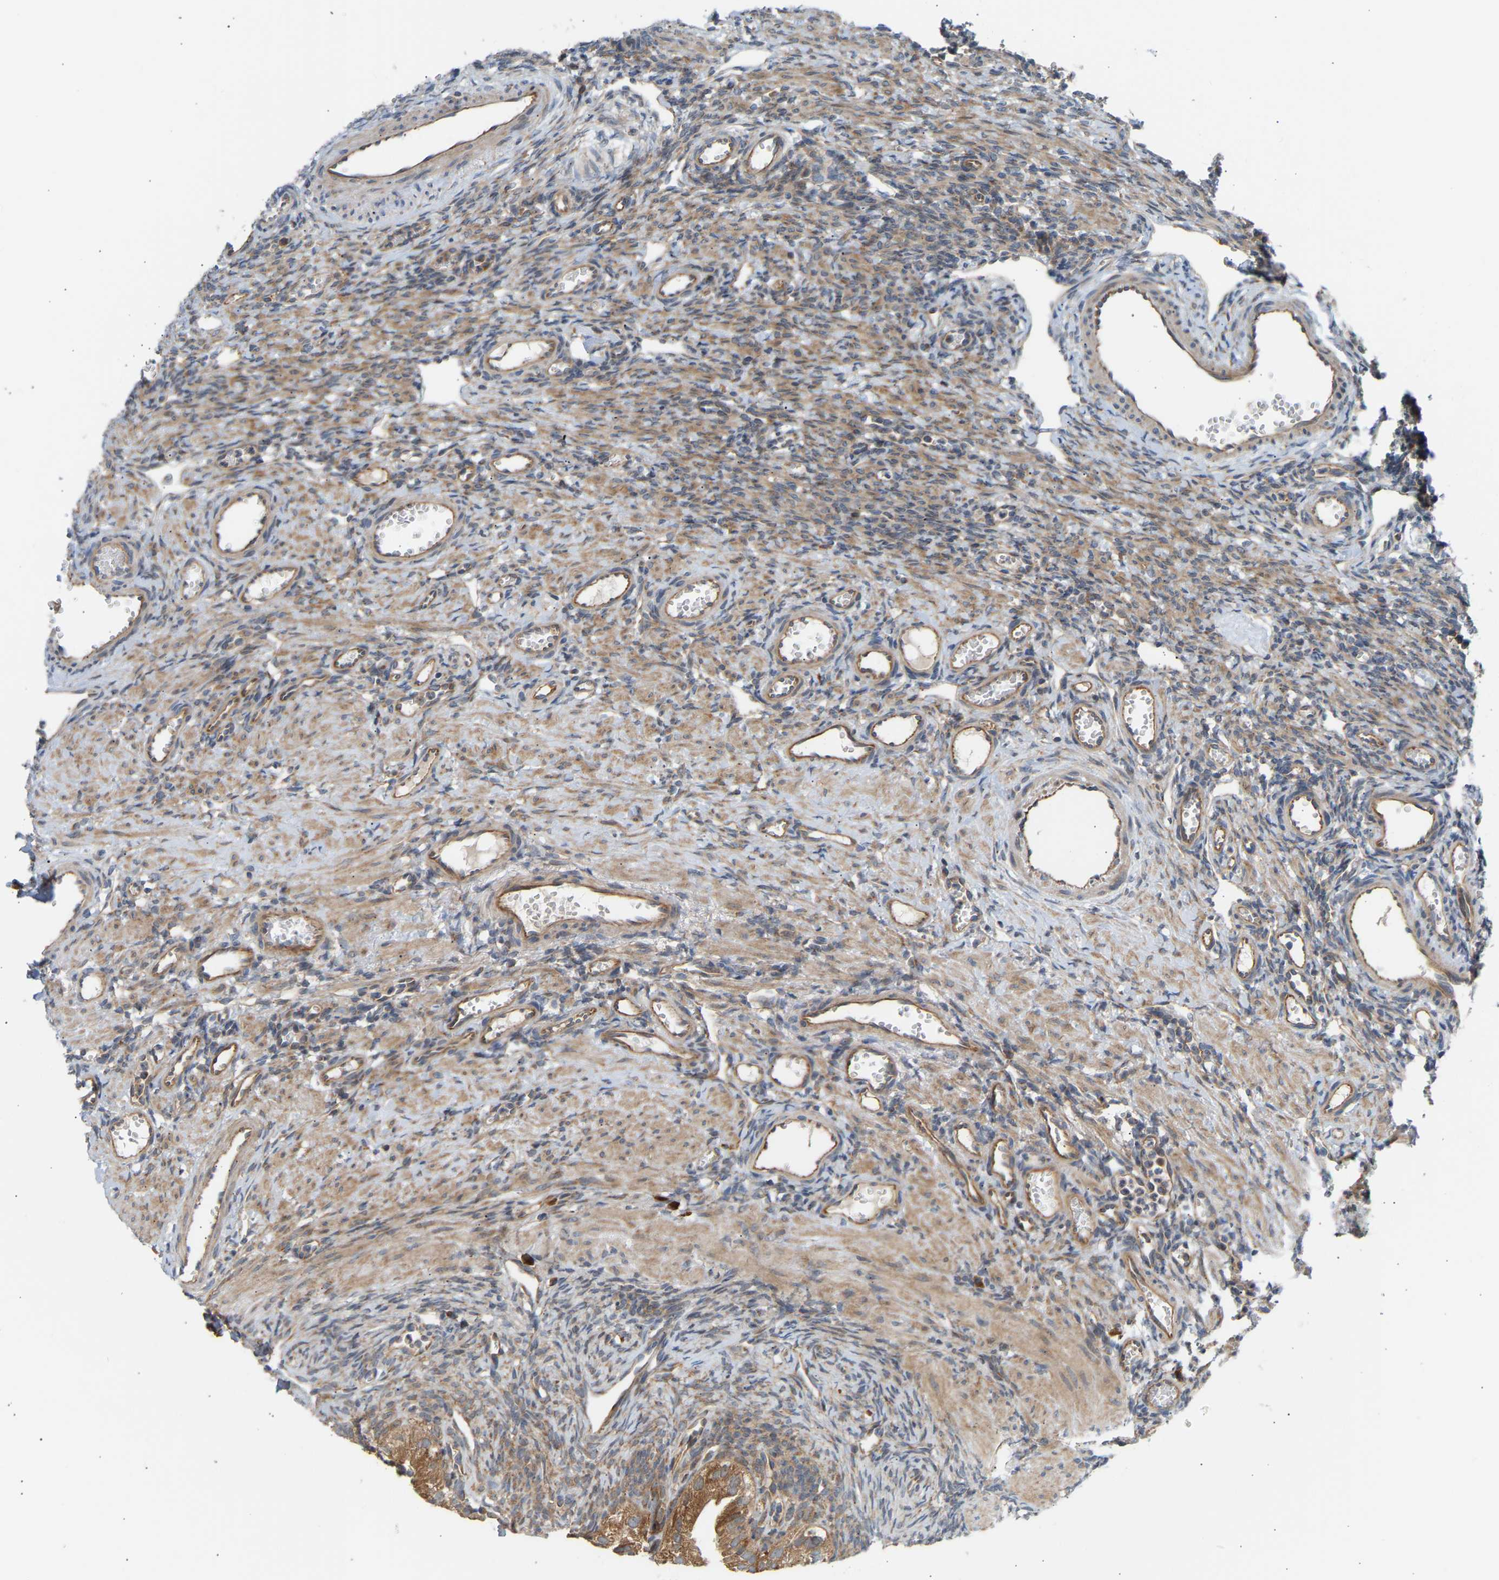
{"staining": {"intensity": "strong", "quantity": ">75%", "location": "cytoplasmic/membranous"}, "tissue": "ovary", "cell_type": "Follicle cells", "image_type": "normal", "snomed": [{"axis": "morphology", "description": "Normal tissue, NOS"}, {"axis": "topography", "description": "Ovary"}], "caption": "Ovary stained with IHC exhibits strong cytoplasmic/membranous positivity in about >75% of follicle cells.", "gene": "GCN1", "patient": {"sex": "female", "age": 33}}